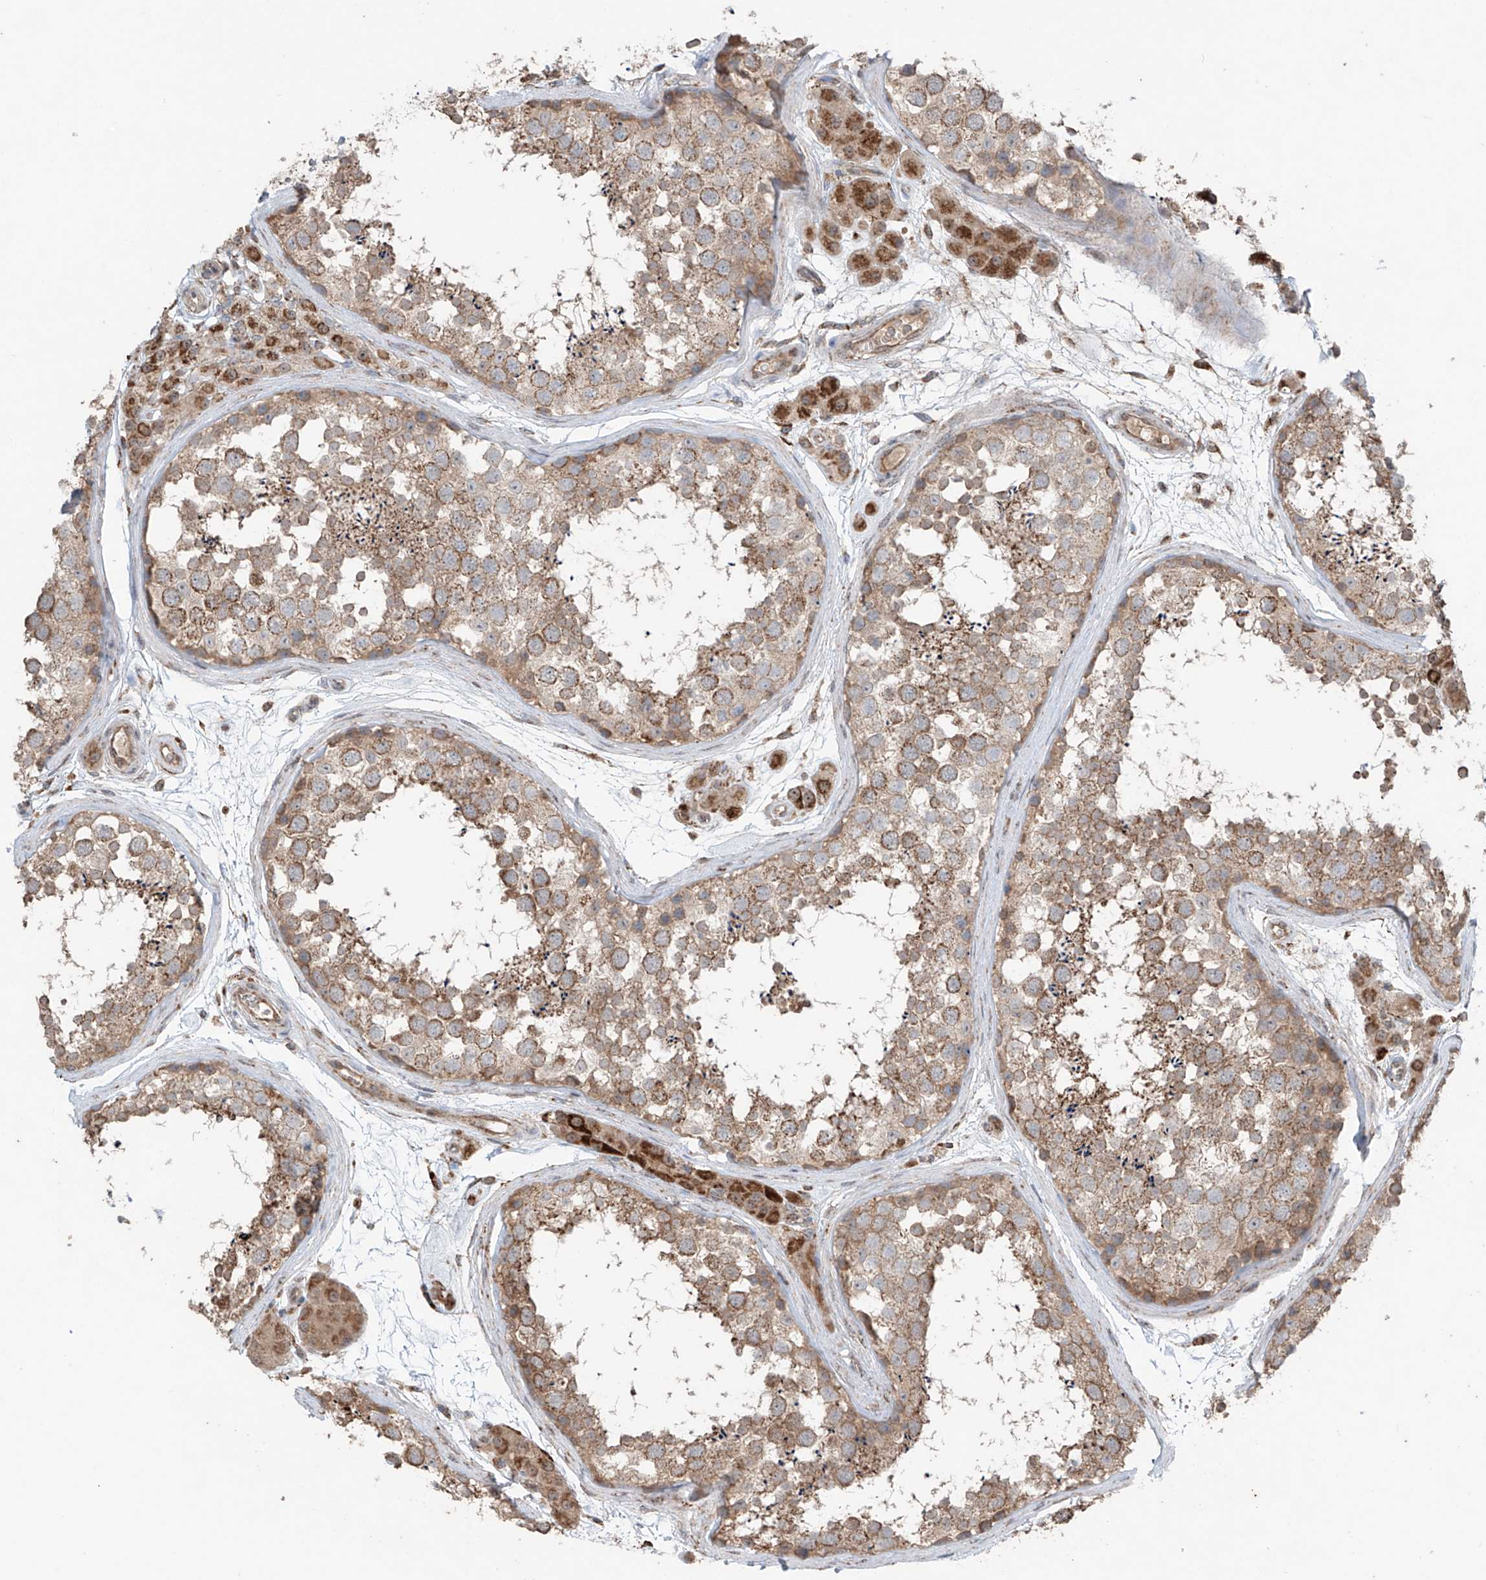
{"staining": {"intensity": "weak", "quantity": ">75%", "location": "cytoplasmic/membranous"}, "tissue": "testis", "cell_type": "Cells in seminiferous ducts", "image_type": "normal", "snomed": [{"axis": "morphology", "description": "Normal tissue, NOS"}, {"axis": "topography", "description": "Testis"}], "caption": "Approximately >75% of cells in seminiferous ducts in unremarkable testis reveal weak cytoplasmic/membranous protein expression as visualized by brown immunohistochemical staining.", "gene": "SAMD3", "patient": {"sex": "male", "age": 56}}